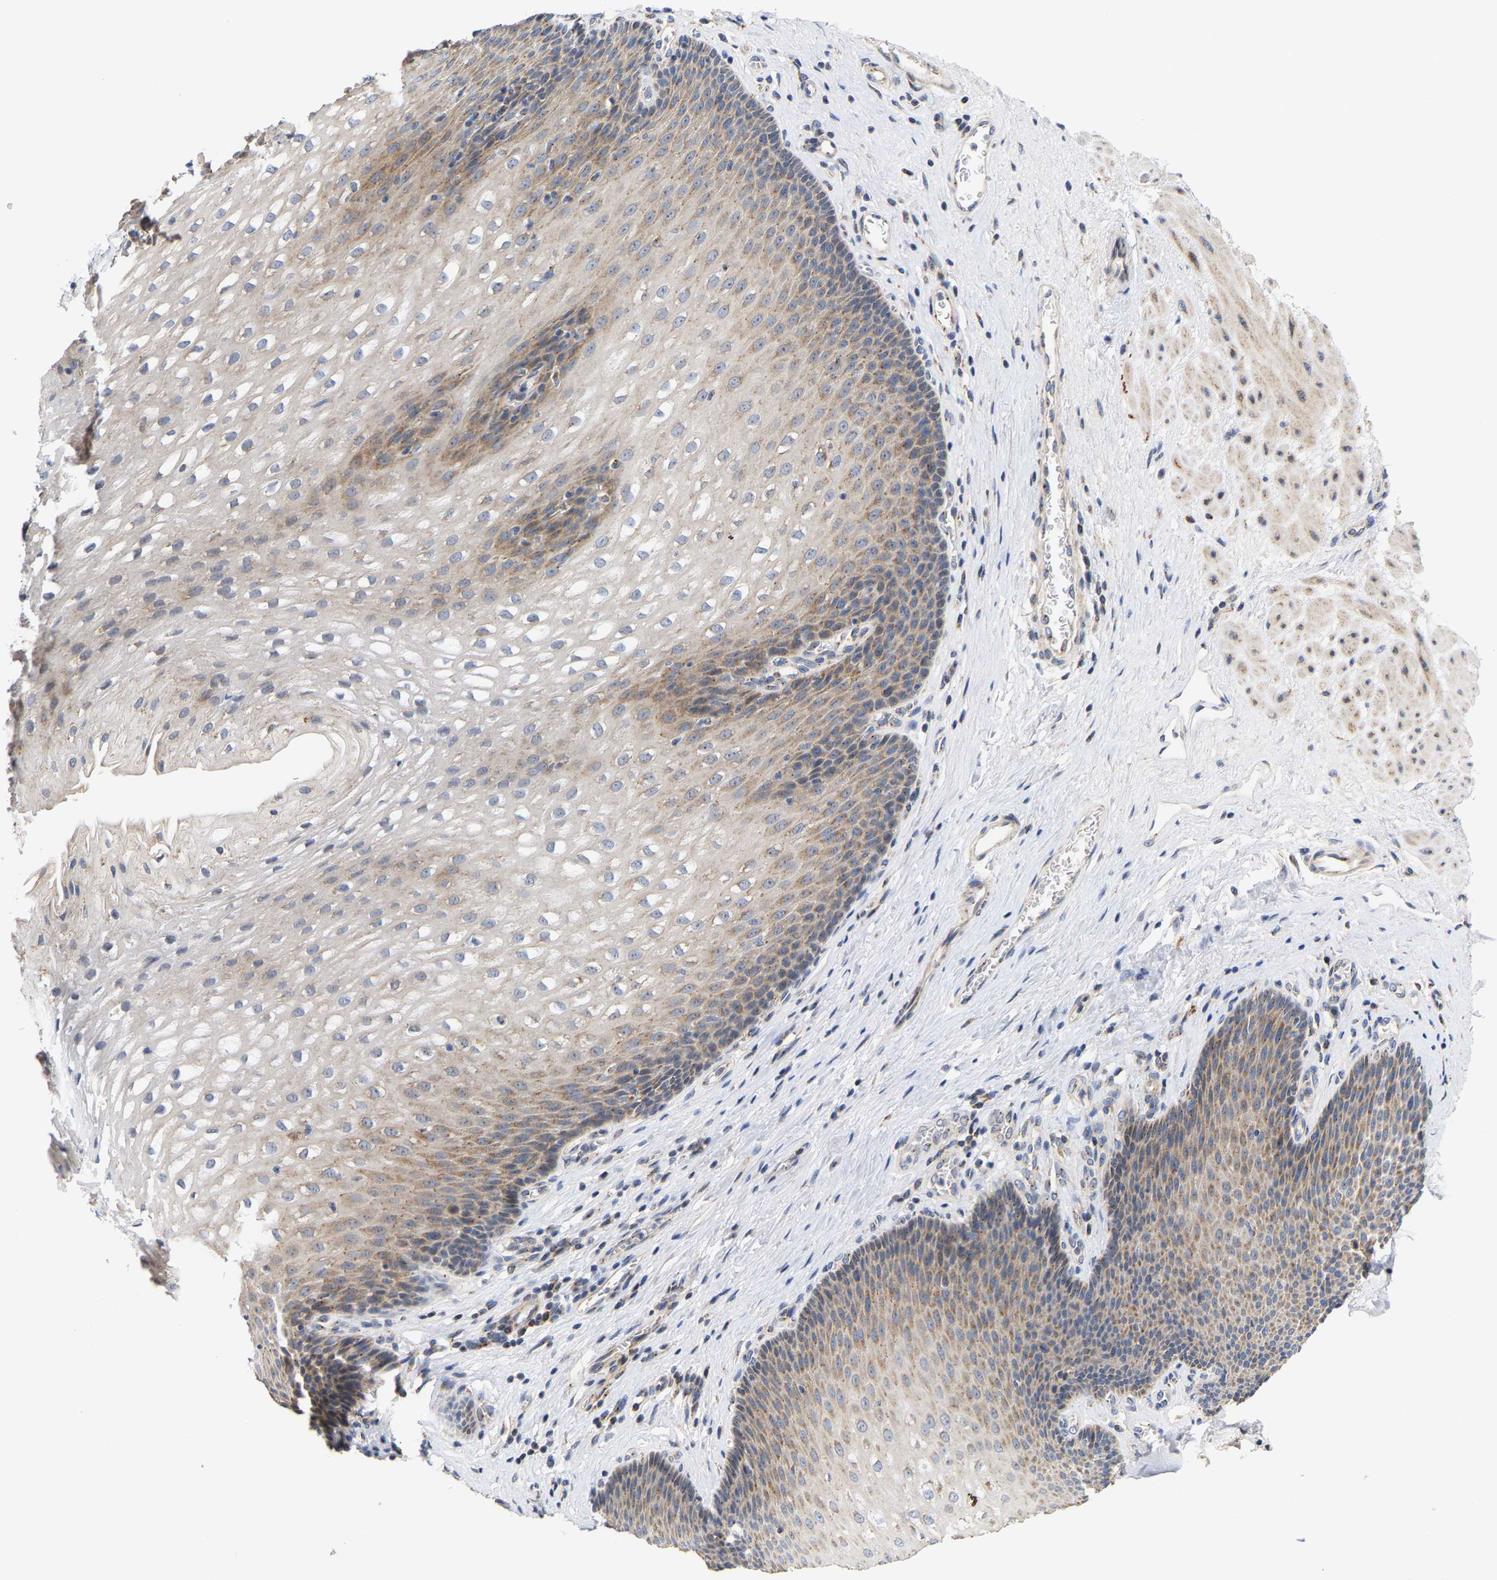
{"staining": {"intensity": "moderate", "quantity": "25%-75%", "location": "cytoplasmic/membranous"}, "tissue": "esophagus", "cell_type": "Squamous epithelial cells", "image_type": "normal", "snomed": [{"axis": "morphology", "description": "Normal tissue, NOS"}, {"axis": "topography", "description": "Esophagus"}], "caption": "Protein positivity by immunohistochemistry demonstrates moderate cytoplasmic/membranous staining in about 25%-75% of squamous epithelial cells in normal esophagus. The staining was performed using DAB, with brown indicating positive protein expression. Nuclei are stained blue with hematoxylin.", "gene": "PCNT", "patient": {"sex": "male", "age": 48}}